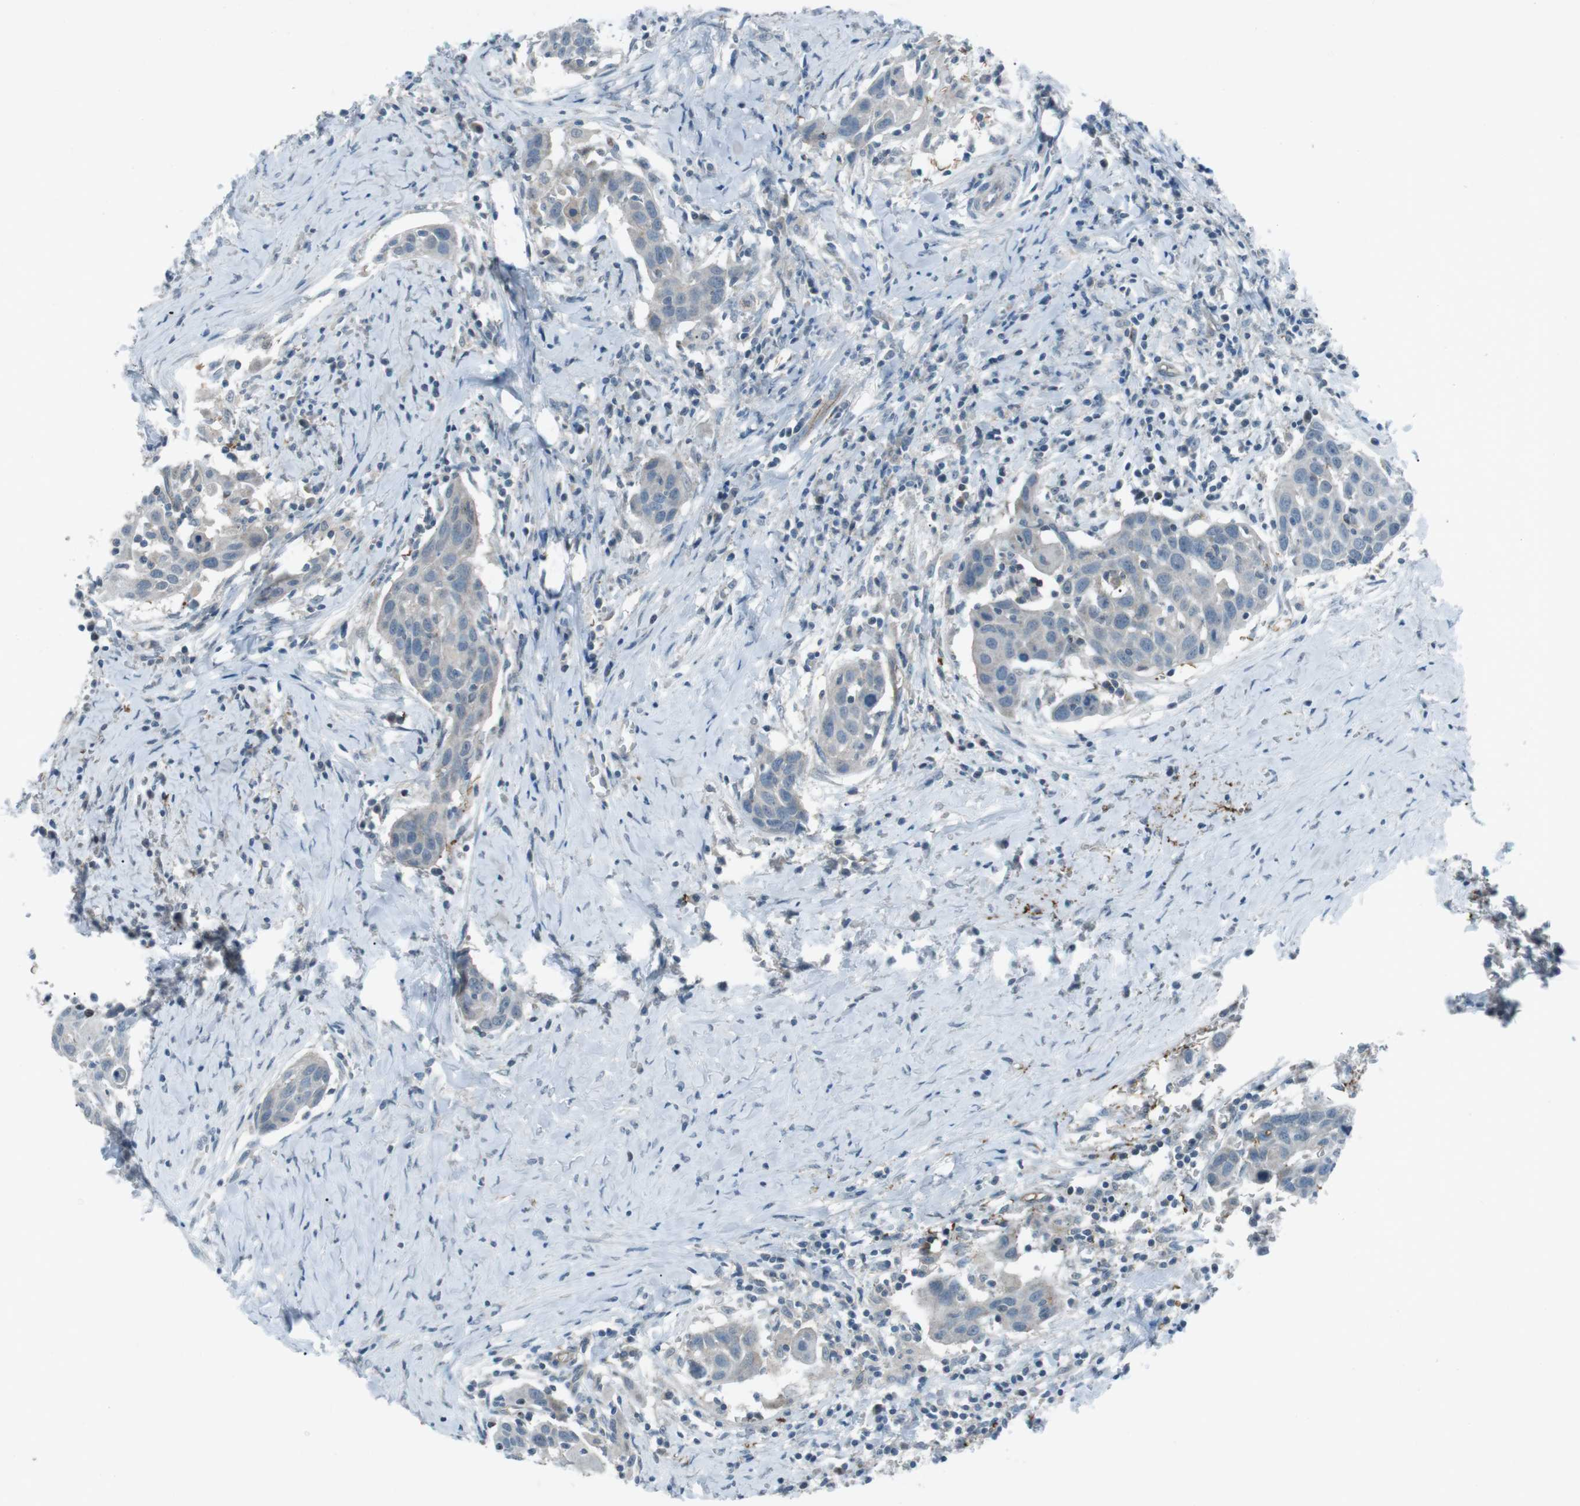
{"staining": {"intensity": "negative", "quantity": "none", "location": "none"}, "tissue": "head and neck cancer", "cell_type": "Tumor cells", "image_type": "cancer", "snomed": [{"axis": "morphology", "description": "Squamous cell carcinoma, NOS"}, {"axis": "topography", "description": "Oral tissue"}, {"axis": "topography", "description": "Head-Neck"}], "caption": "The micrograph displays no staining of tumor cells in squamous cell carcinoma (head and neck).", "gene": "SPTA1", "patient": {"sex": "female", "age": 50}}